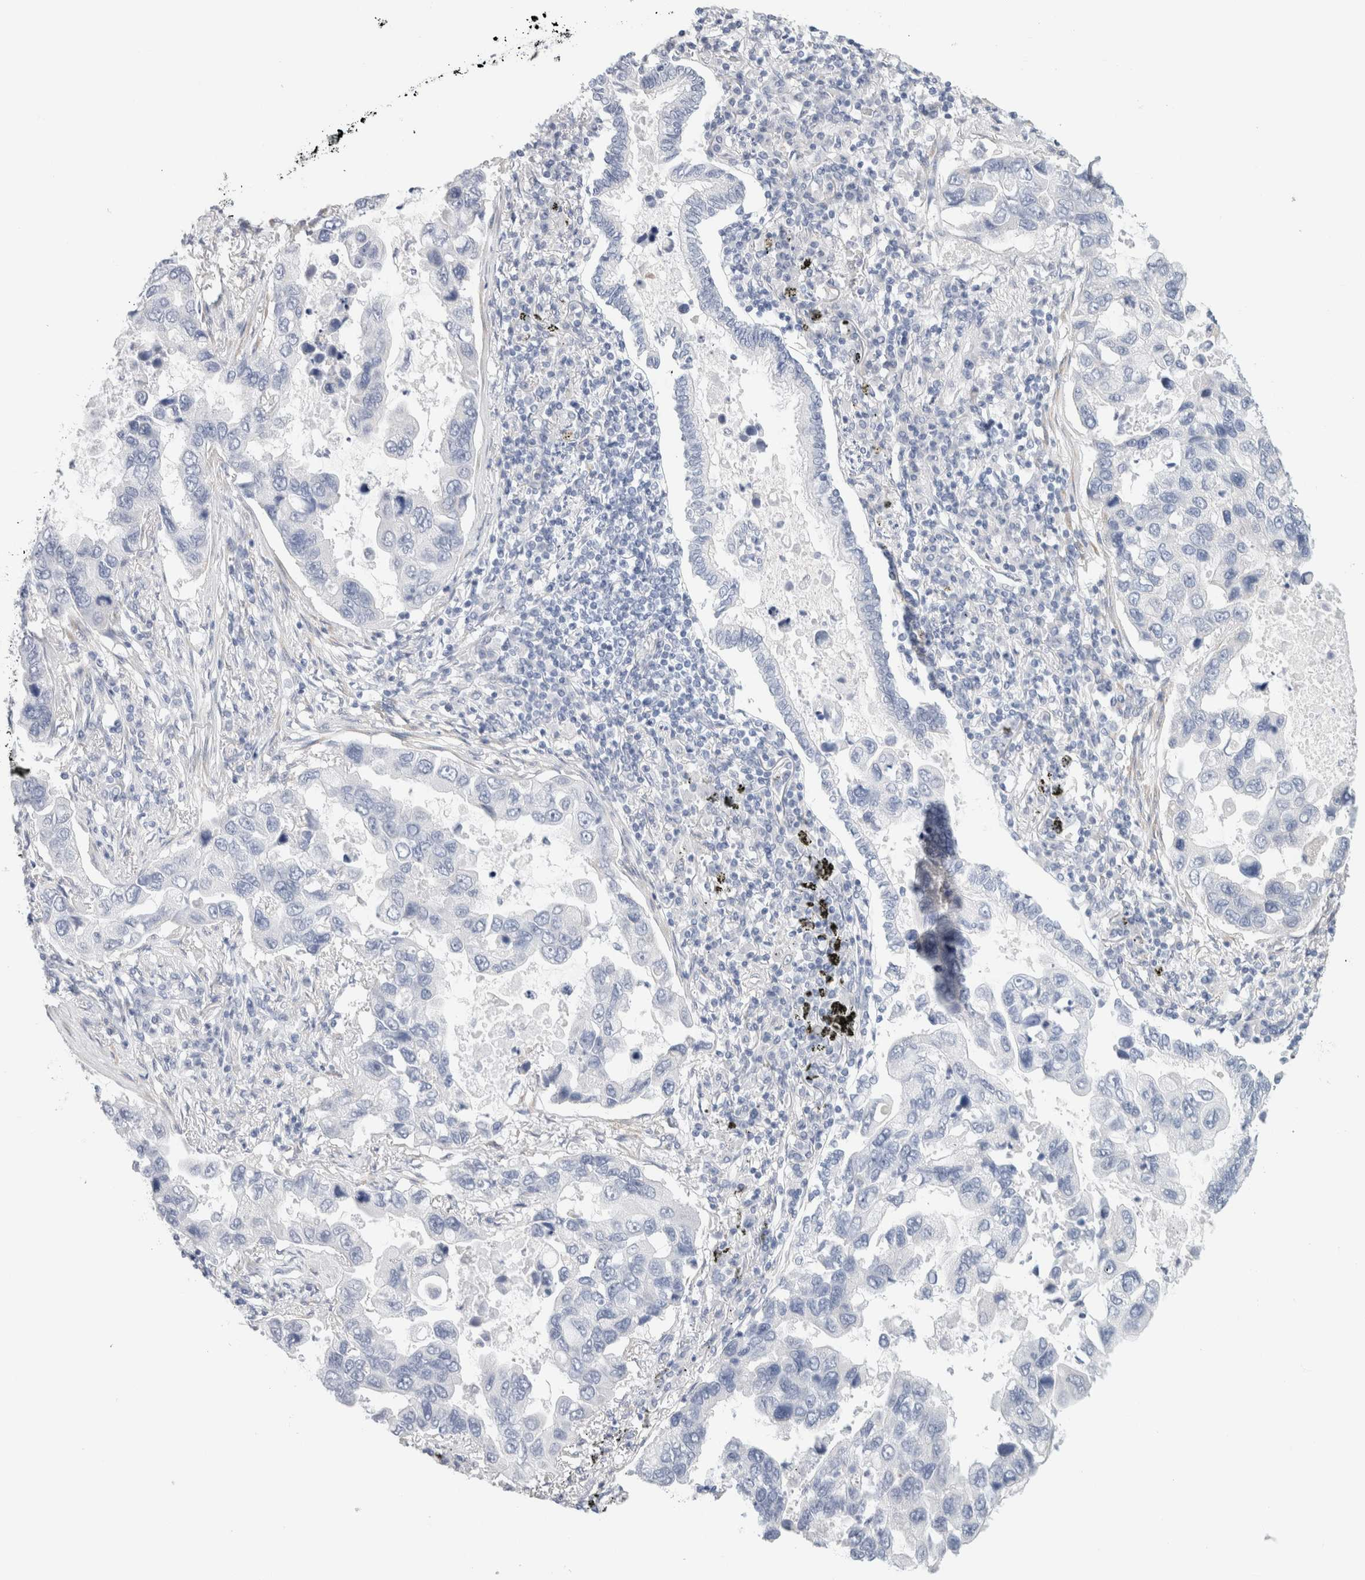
{"staining": {"intensity": "negative", "quantity": "none", "location": "none"}, "tissue": "lung cancer", "cell_type": "Tumor cells", "image_type": "cancer", "snomed": [{"axis": "morphology", "description": "Adenocarcinoma, NOS"}, {"axis": "topography", "description": "Lung"}], "caption": "An image of human adenocarcinoma (lung) is negative for staining in tumor cells.", "gene": "RTN4", "patient": {"sex": "male", "age": 64}}